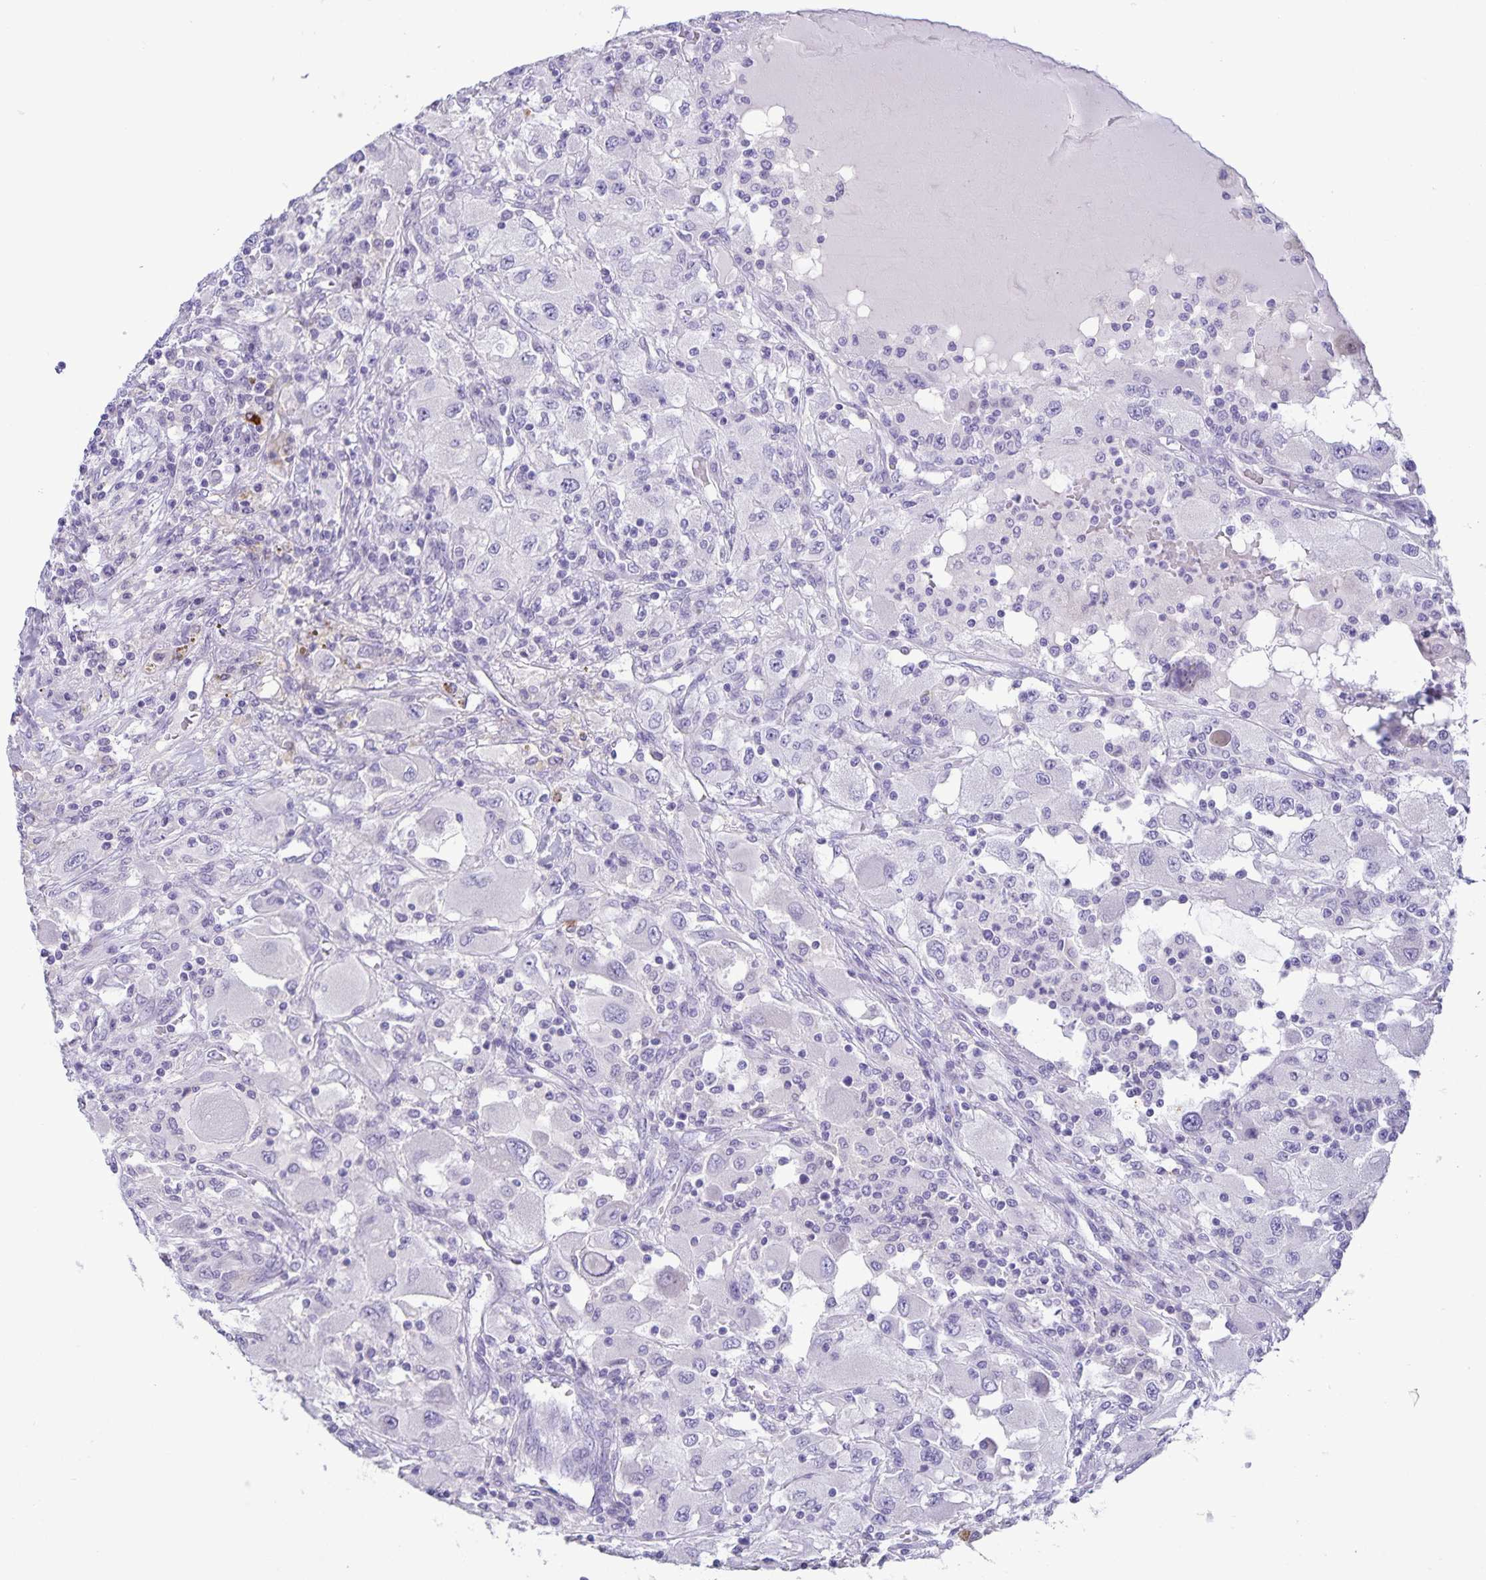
{"staining": {"intensity": "negative", "quantity": "none", "location": "none"}, "tissue": "renal cancer", "cell_type": "Tumor cells", "image_type": "cancer", "snomed": [{"axis": "morphology", "description": "Adenocarcinoma, NOS"}, {"axis": "topography", "description": "Kidney"}], "caption": "High power microscopy image of an IHC photomicrograph of renal cancer, revealing no significant staining in tumor cells.", "gene": "IBTK", "patient": {"sex": "female", "age": 67}}